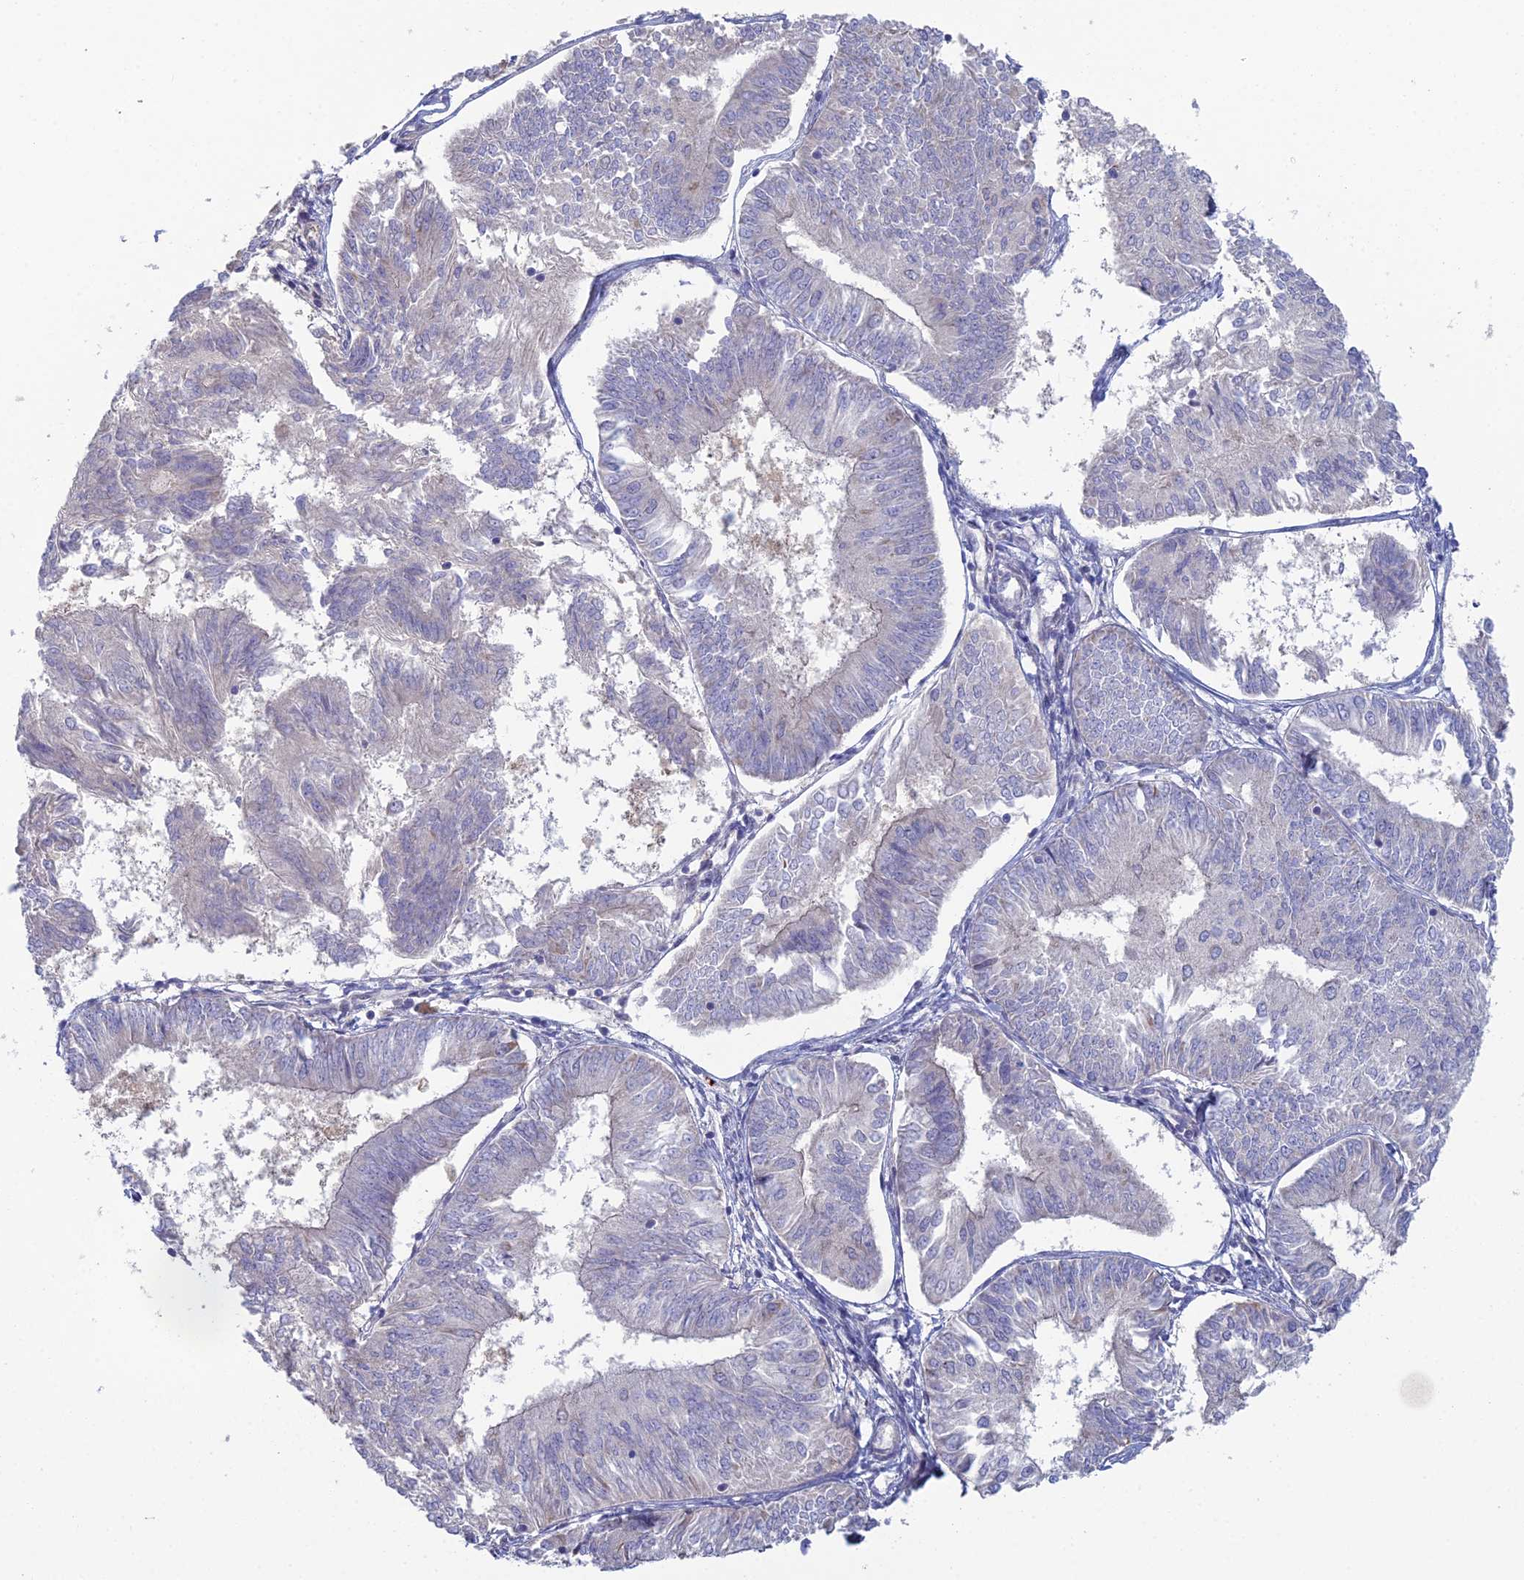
{"staining": {"intensity": "negative", "quantity": "none", "location": "none"}, "tissue": "endometrial cancer", "cell_type": "Tumor cells", "image_type": "cancer", "snomed": [{"axis": "morphology", "description": "Adenocarcinoma, NOS"}, {"axis": "topography", "description": "Endometrium"}], "caption": "DAB (3,3'-diaminobenzidine) immunohistochemical staining of human endometrial adenocarcinoma reveals no significant expression in tumor cells. Nuclei are stained in blue.", "gene": "ARL16", "patient": {"sex": "female", "age": 58}}